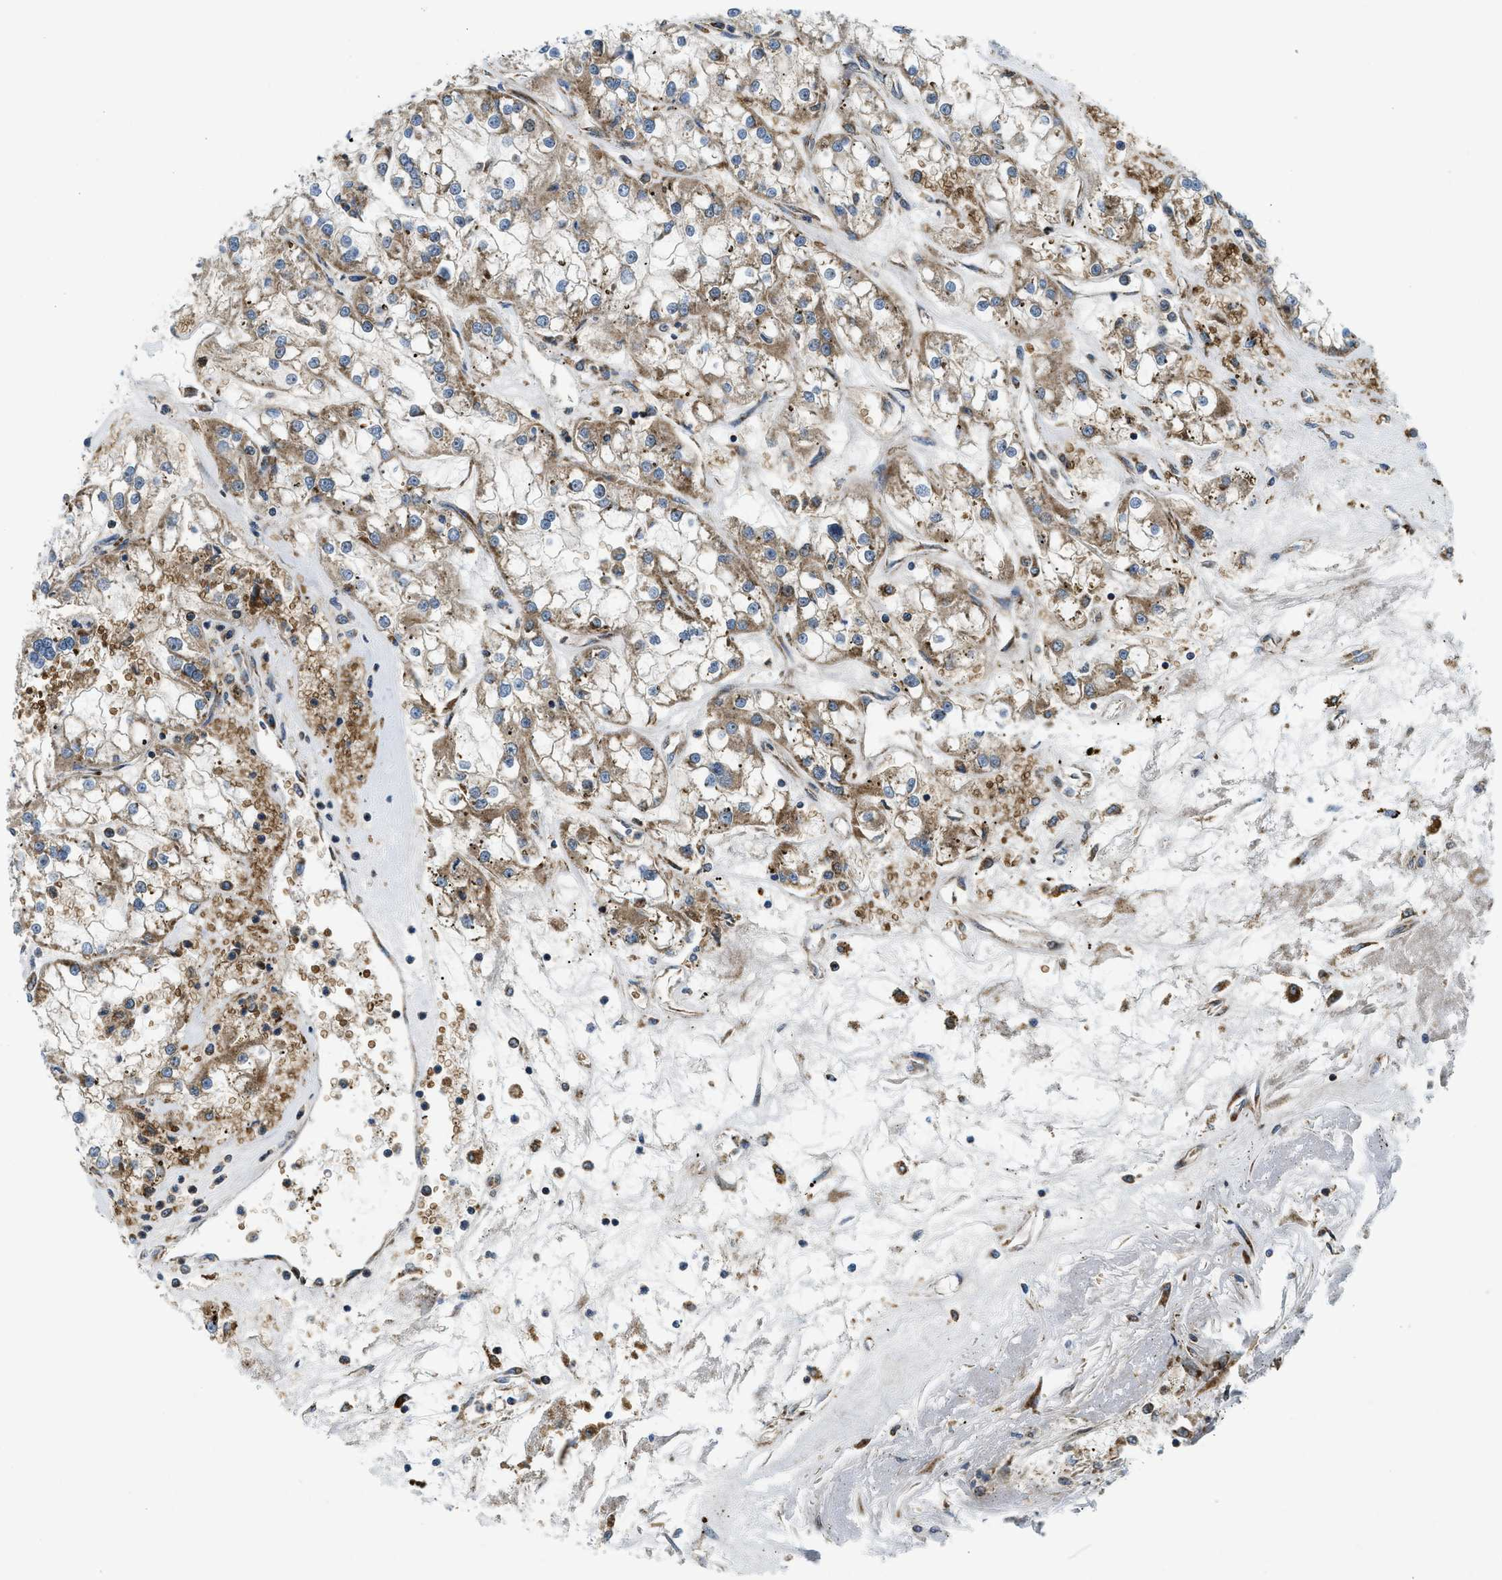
{"staining": {"intensity": "moderate", "quantity": ">75%", "location": "cytoplasmic/membranous"}, "tissue": "renal cancer", "cell_type": "Tumor cells", "image_type": "cancer", "snomed": [{"axis": "morphology", "description": "Adenocarcinoma, NOS"}, {"axis": "topography", "description": "Kidney"}], "caption": "Tumor cells show medium levels of moderate cytoplasmic/membranous positivity in about >75% of cells in human renal cancer (adenocarcinoma).", "gene": "CSPG4", "patient": {"sex": "female", "age": 52}}